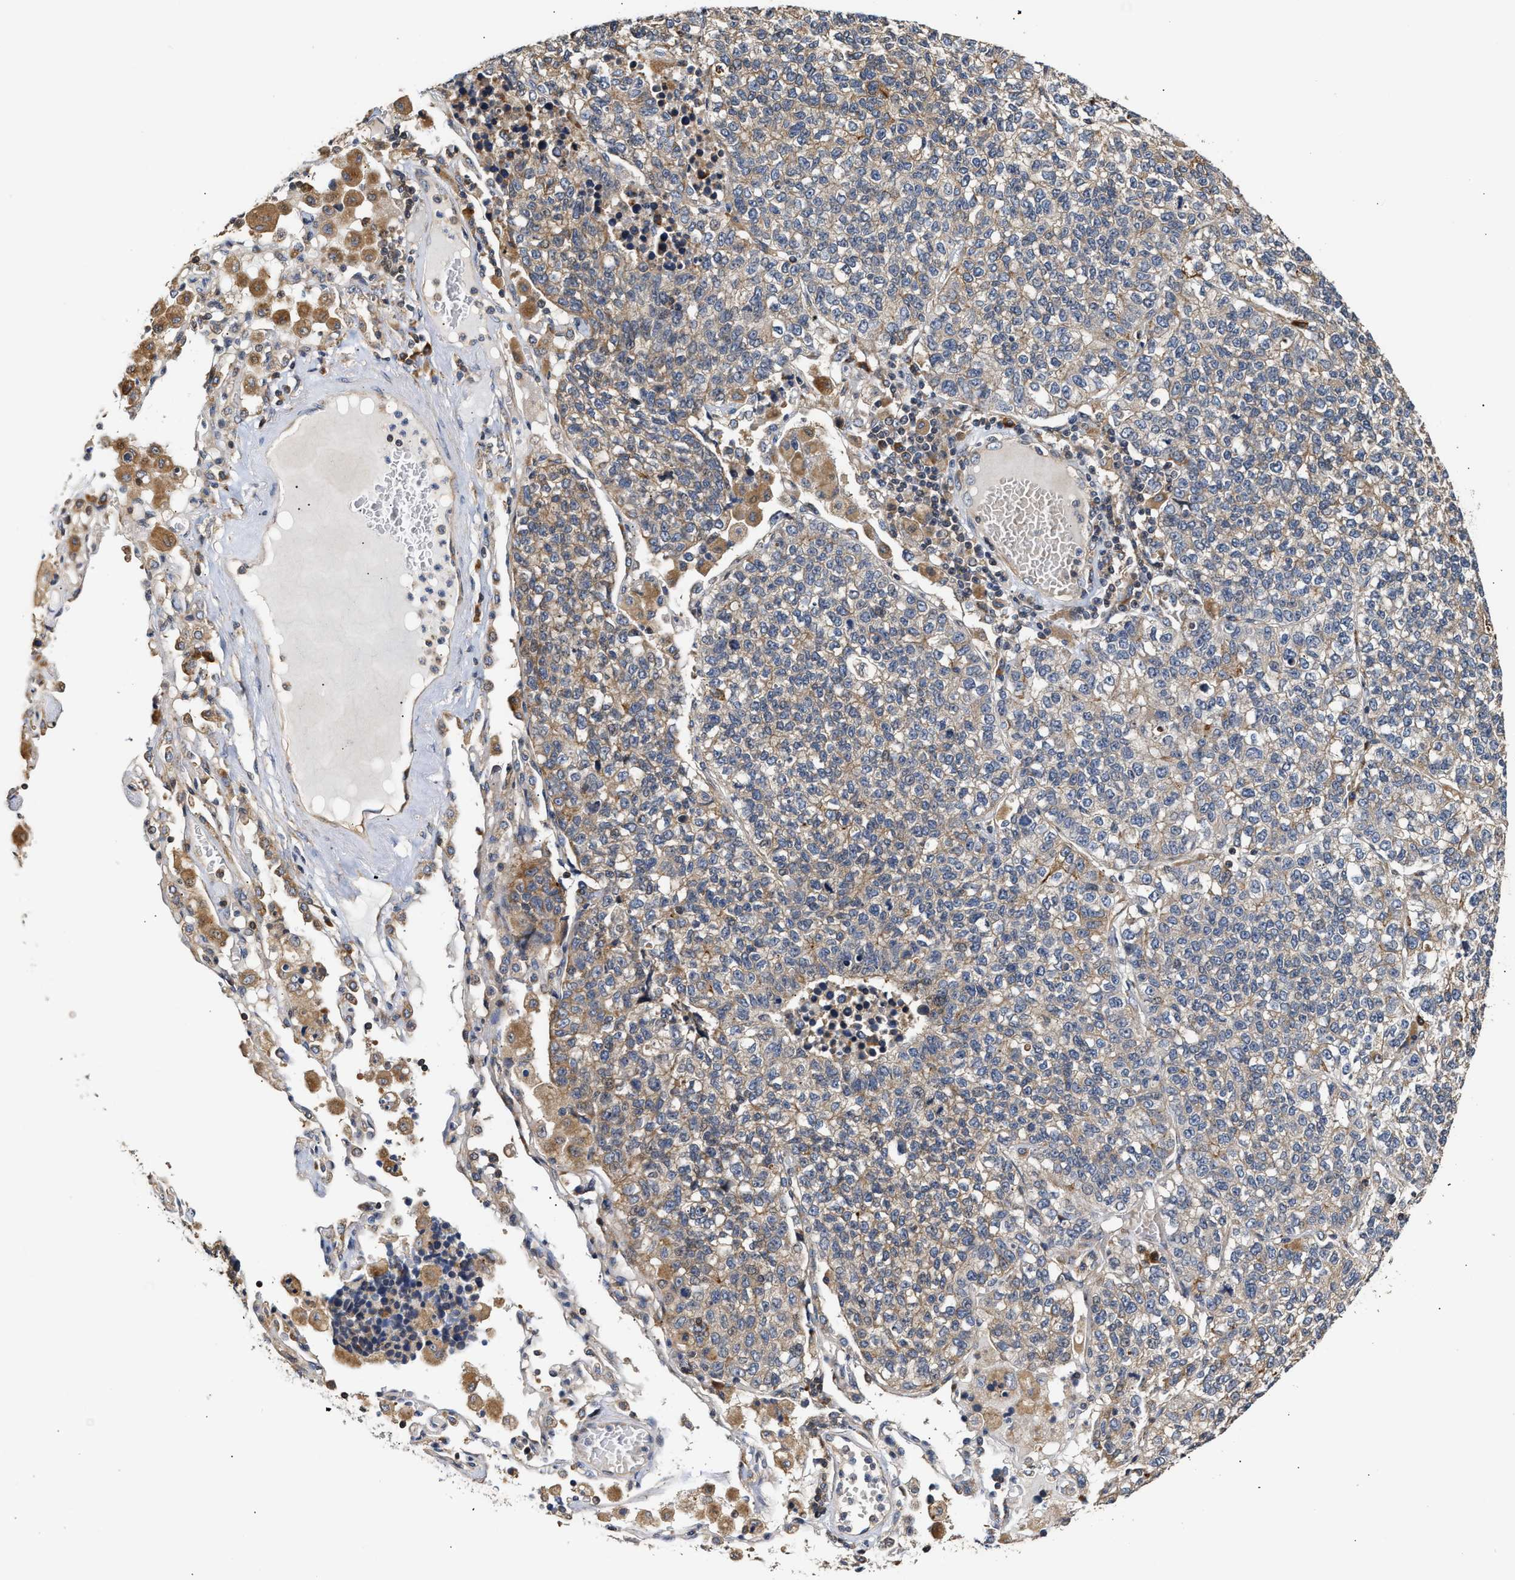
{"staining": {"intensity": "weak", "quantity": "<25%", "location": "cytoplasmic/membranous"}, "tissue": "lung cancer", "cell_type": "Tumor cells", "image_type": "cancer", "snomed": [{"axis": "morphology", "description": "Adenocarcinoma, NOS"}, {"axis": "topography", "description": "Lung"}], "caption": "There is no significant staining in tumor cells of lung cancer. (Immunohistochemistry (ihc), brightfield microscopy, high magnification).", "gene": "CLIP2", "patient": {"sex": "male", "age": 49}}